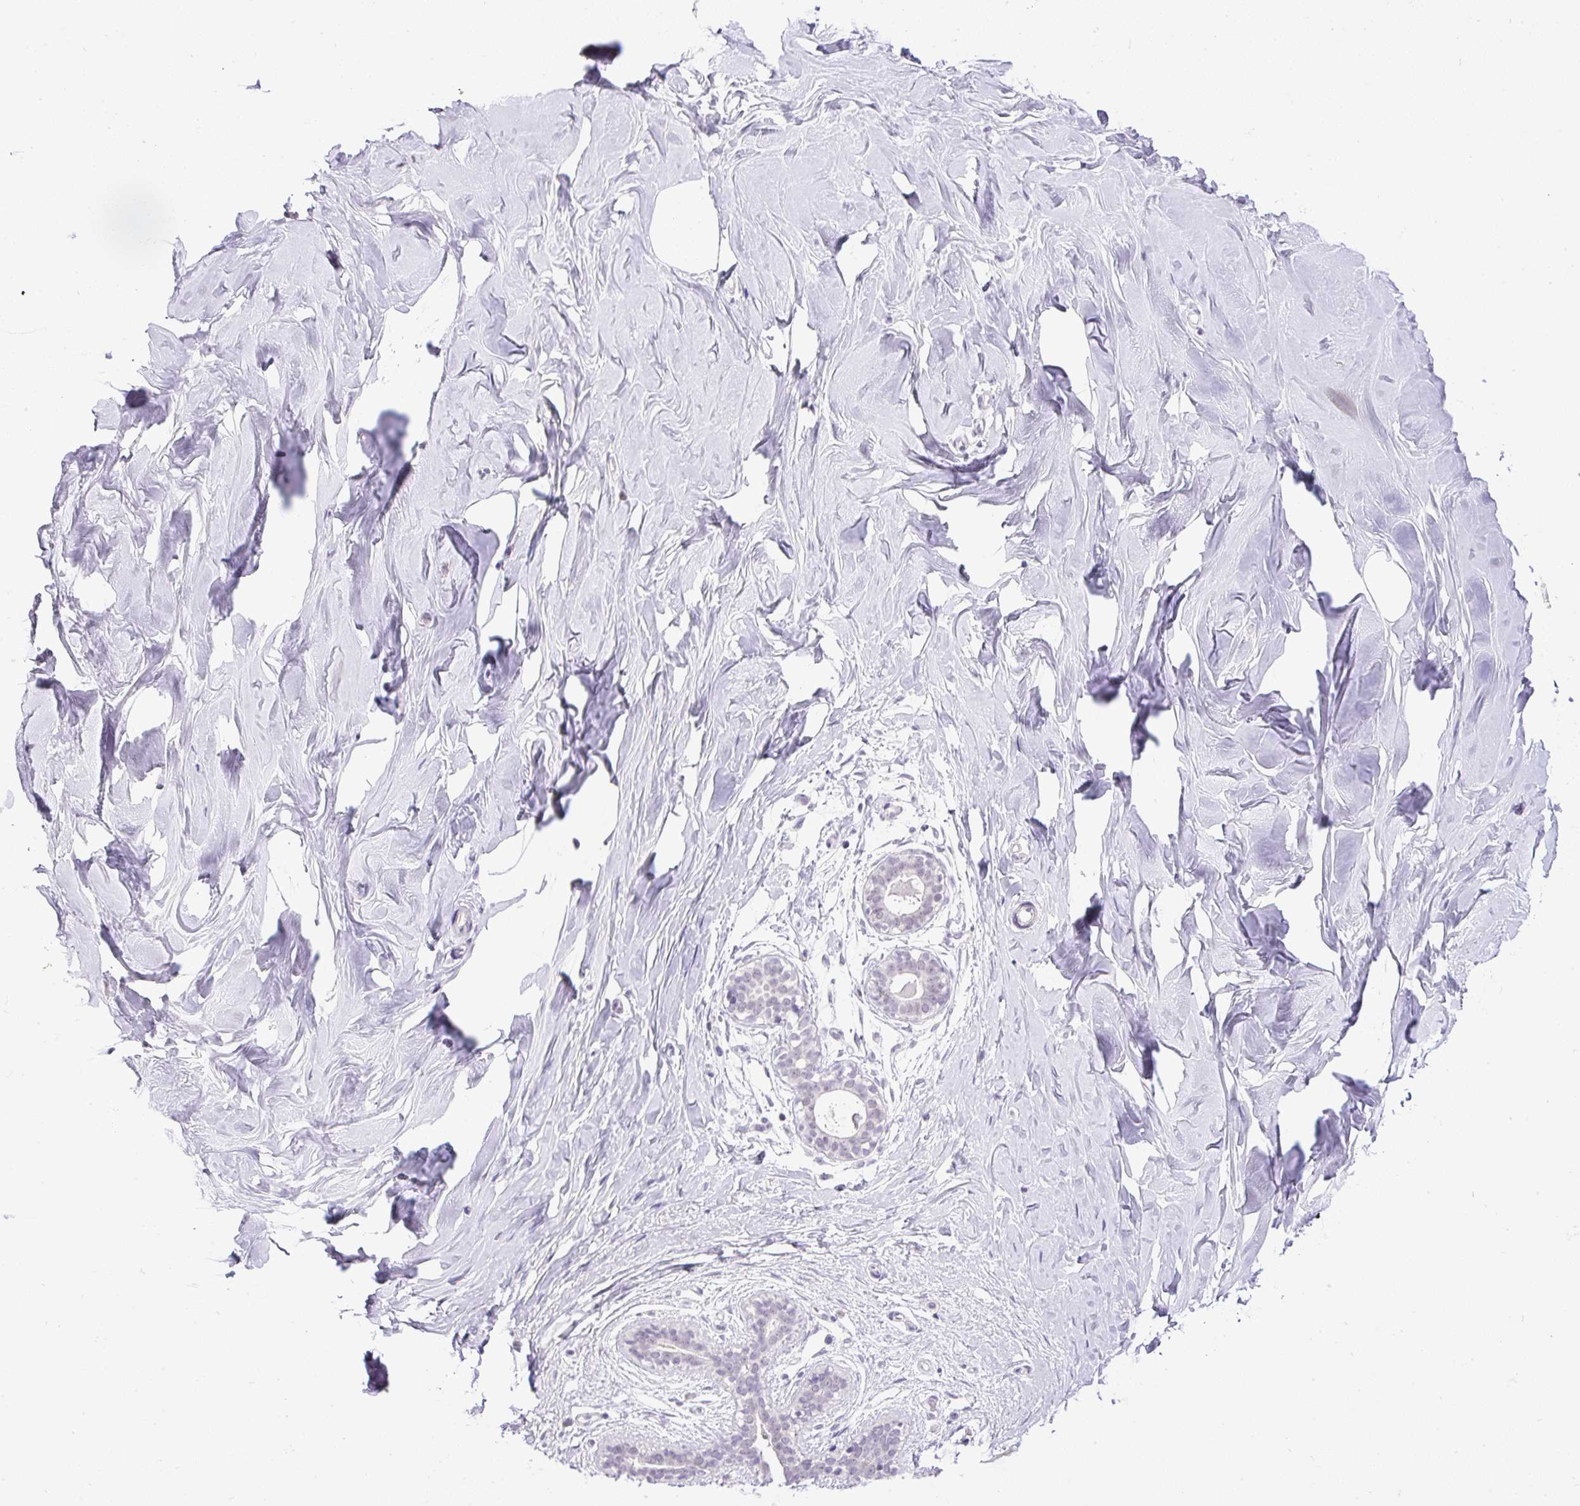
{"staining": {"intensity": "negative", "quantity": "none", "location": "none"}, "tissue": "breast", "cell_type": "Adipocytes", "image_type": "normal", "snomed": [{"axis": "morphology", "description": "Normal tissue, NOS"}, {"axis": "topography", "description": "Breast"}], "caption": "DAB (3,3'-diaminobenzidine) immunohistochemical staining of normal breast displays no significant positivity in adipocytes.", "gene": "WNT10B", "patient": {"sex": "female", "age": 27}}